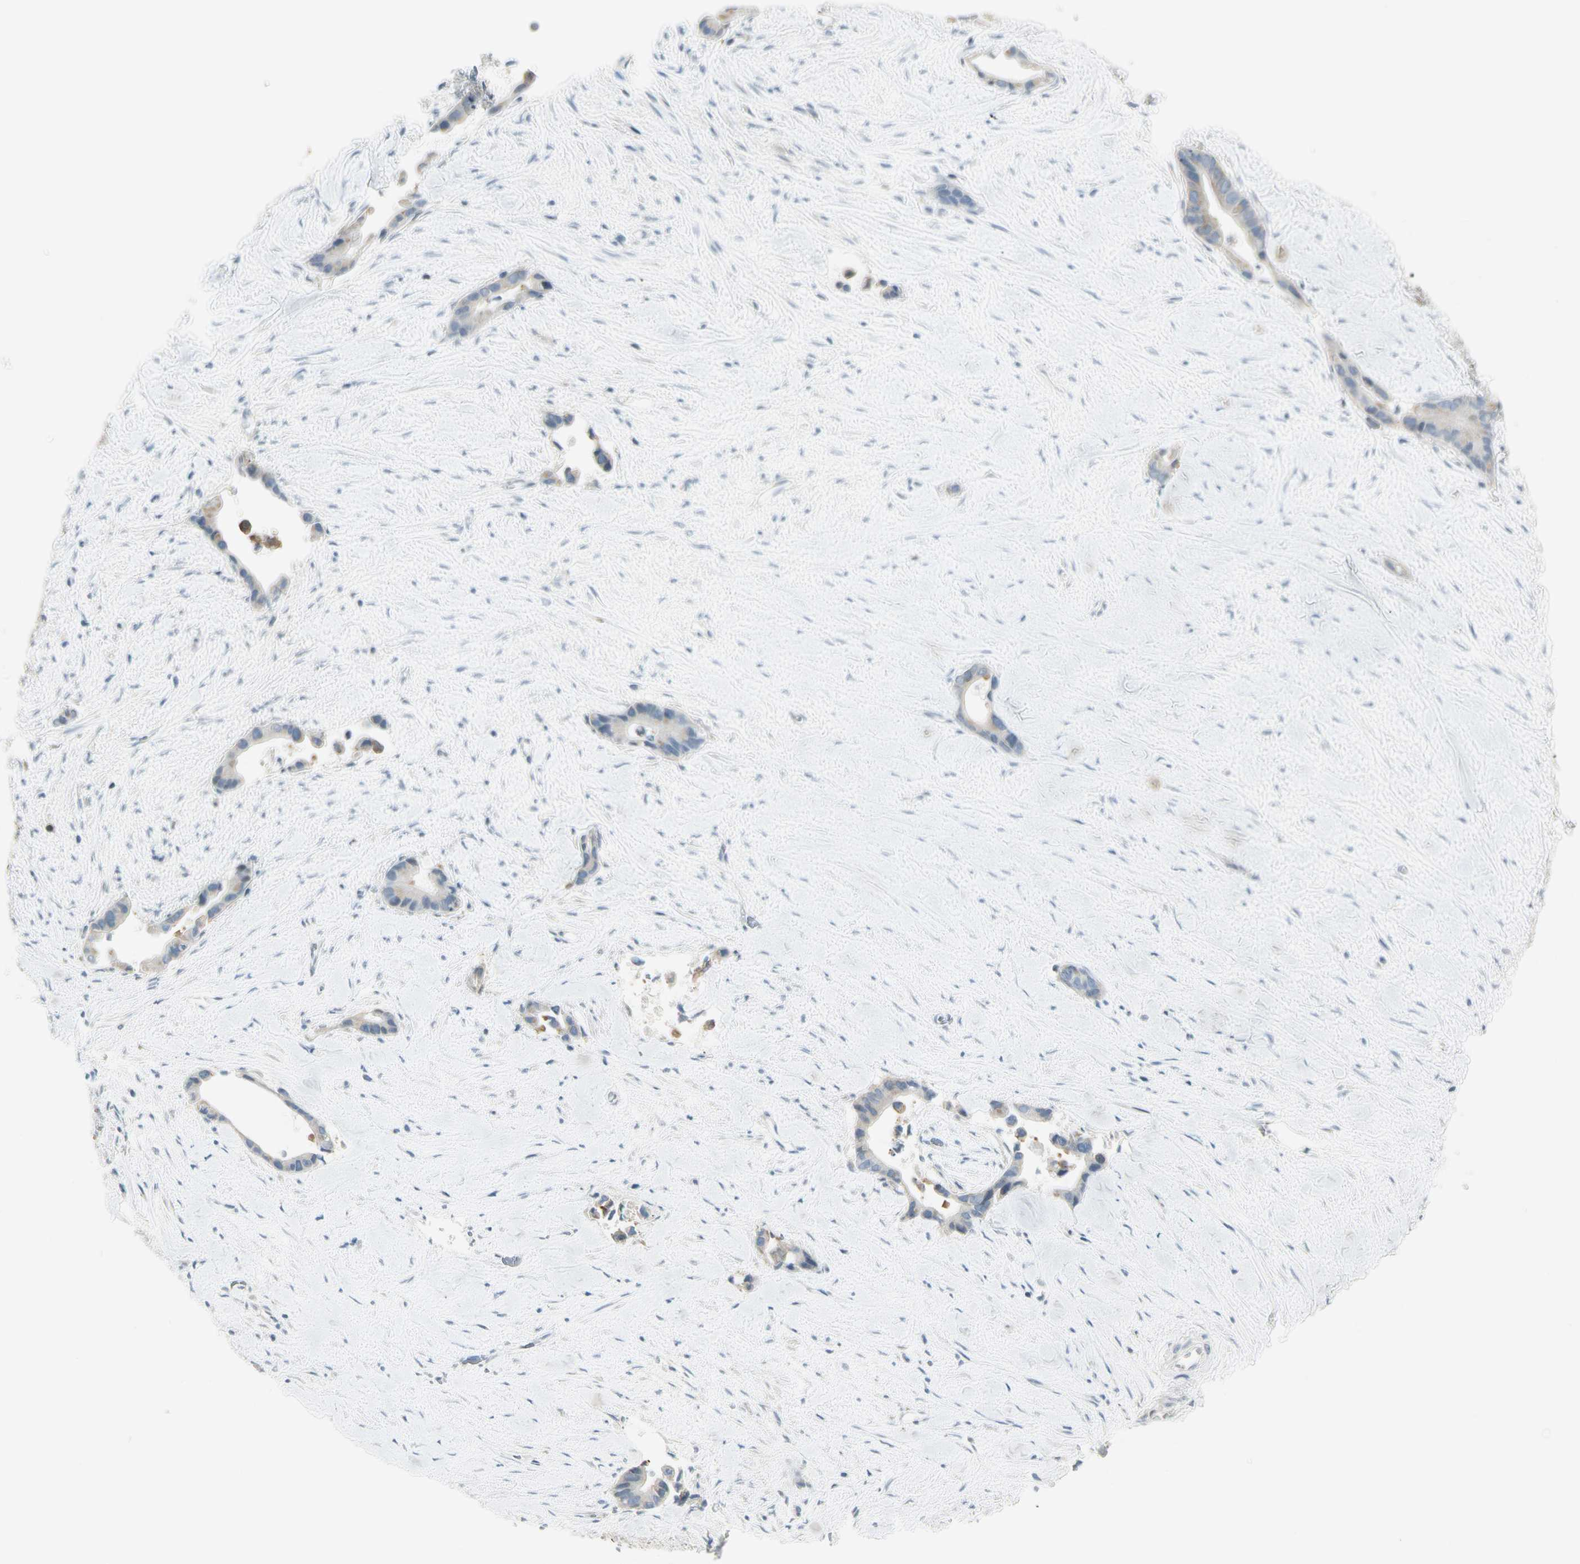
{"staining": {"intensity": "weak", "quantity": "<25%", "location": "cytoplasmic/membranous"}, "tissue": "liver cancer", "cell_type": "Tumor cells", "image_type": "cancer", "snomed": [{"axis": "morphology", "description": "Cholangiocarcinoma"}, {"axis": "topography", "description": "Liver"}], "caption": "Immunohistochemical staining of liver cancer demonstrates no significant staining in tumor cells.", "gene": "SPINK4", "patient": {"sex": "female", "age": 55}}